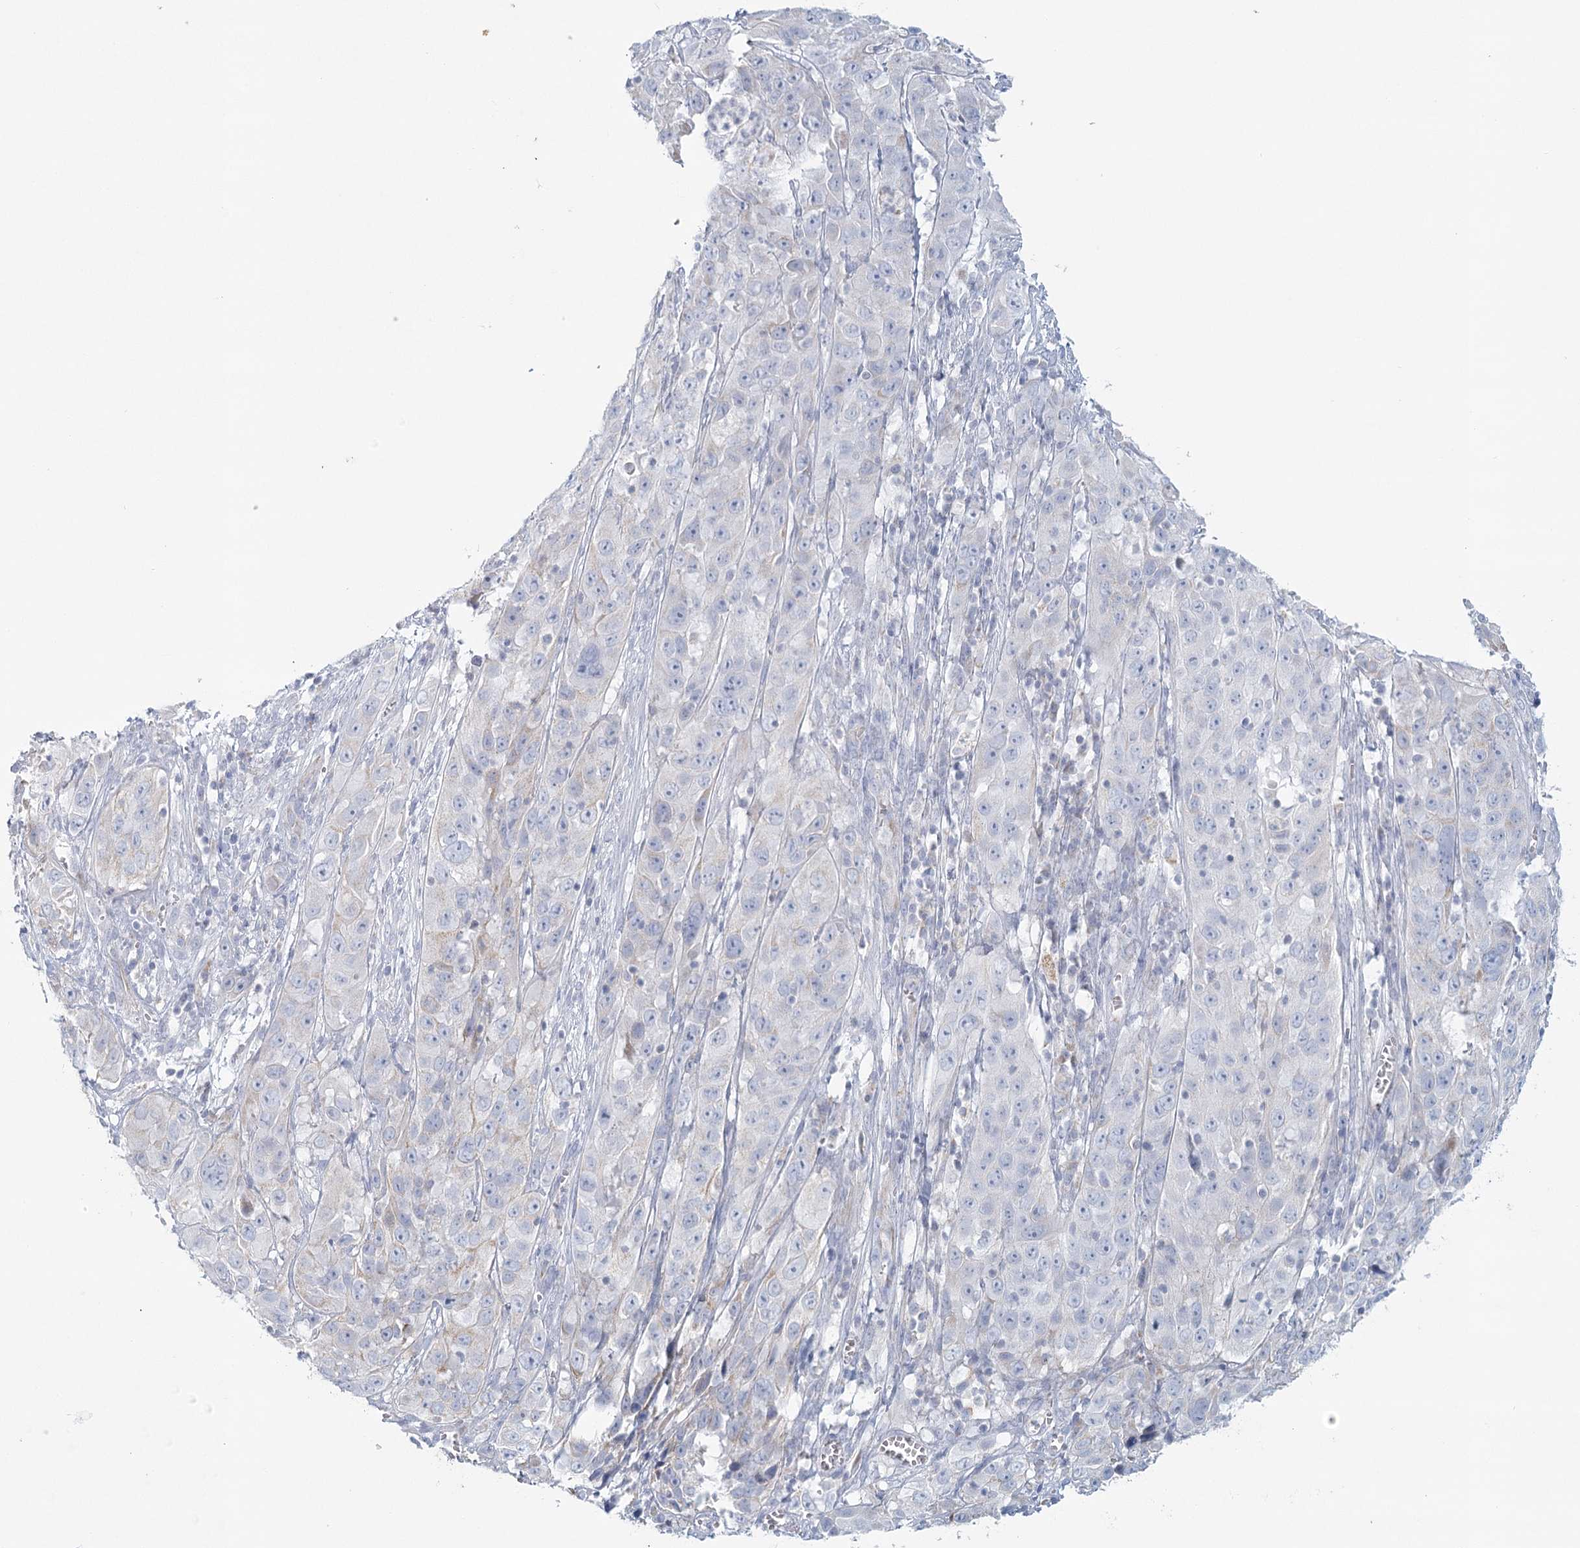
{"staining": {"intensity": "negative", "quantity": "none", "location": "none"}, "tissue": "cervical cancer", "cell_type": "Tumor cells", "image_type": "cancer", "snomed": [{"axis": "morphology", "description": "Squamous cell carcinoma, NOS"}, {"axis": "topography", "description": "Cervix"}], "caption": "Immunohistochemical staining of human cervical cancer shows no significant expression in tumor cells.", "gene": "BPHL", "patient": {"sex": "female", "age": 32}}